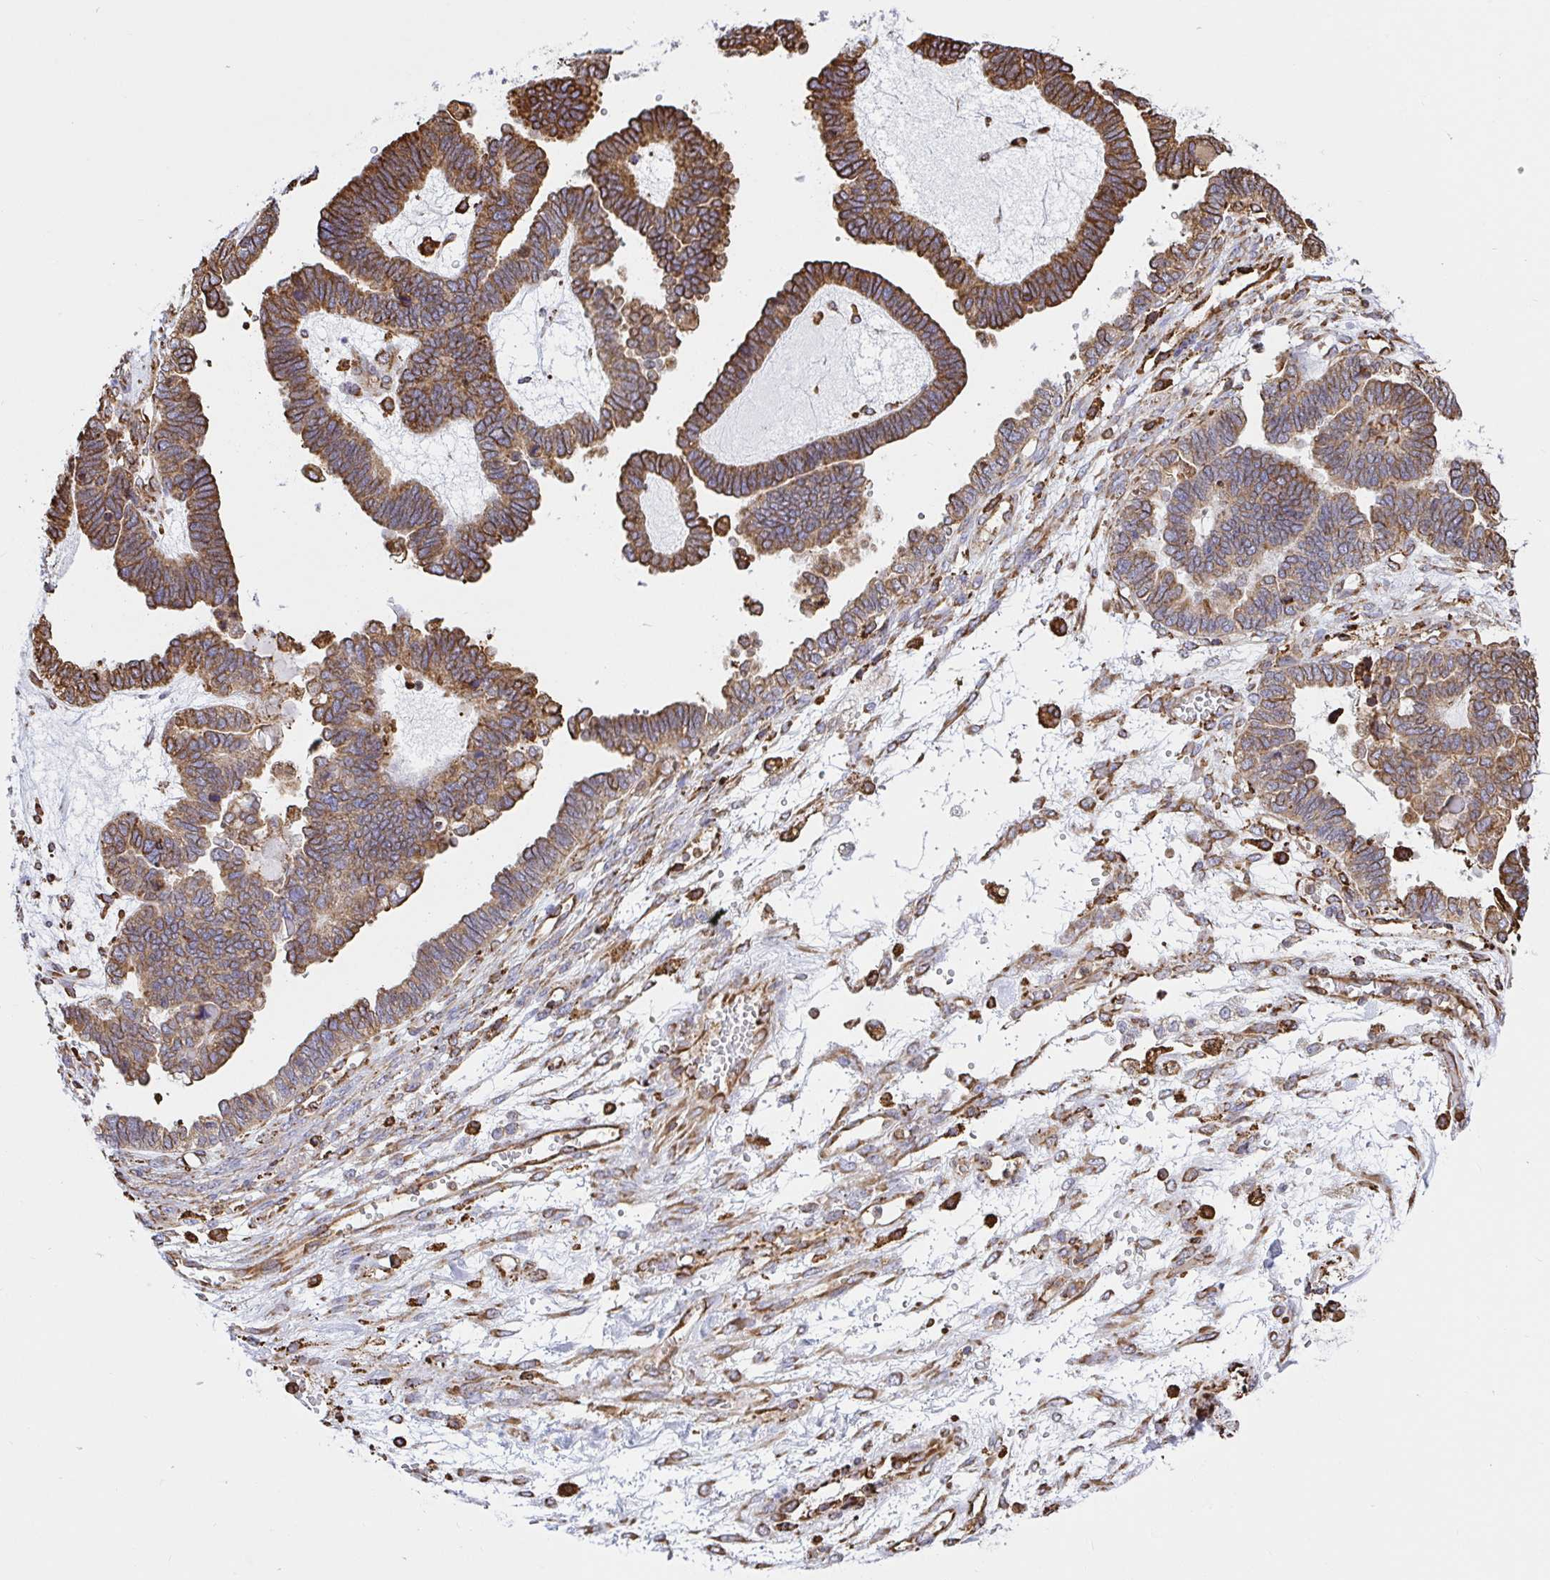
{"staining": {"intensity": "moderate", "quantity": ">75%", "location": "cytoplasmic/membranous"}, "tissue": "ovarian cancer", "cell_type": "Tumor cells", "image_type": "cancer", "snomed": [{"axis": "morphology", "description": "Cystadenocarcinoma, serous, NOS"}, {"axis": "topography", "description": "Ovary"}], "caption": "Human ovarian cancer (serous cystadenocarcinoma) stained for a protein (brown) reveals moderate cytoplasmic/membranous positive expression in approximately >75% of tumor cells.", "gene": "CLGN", "patient": {"sex": "female", "age": 51}}